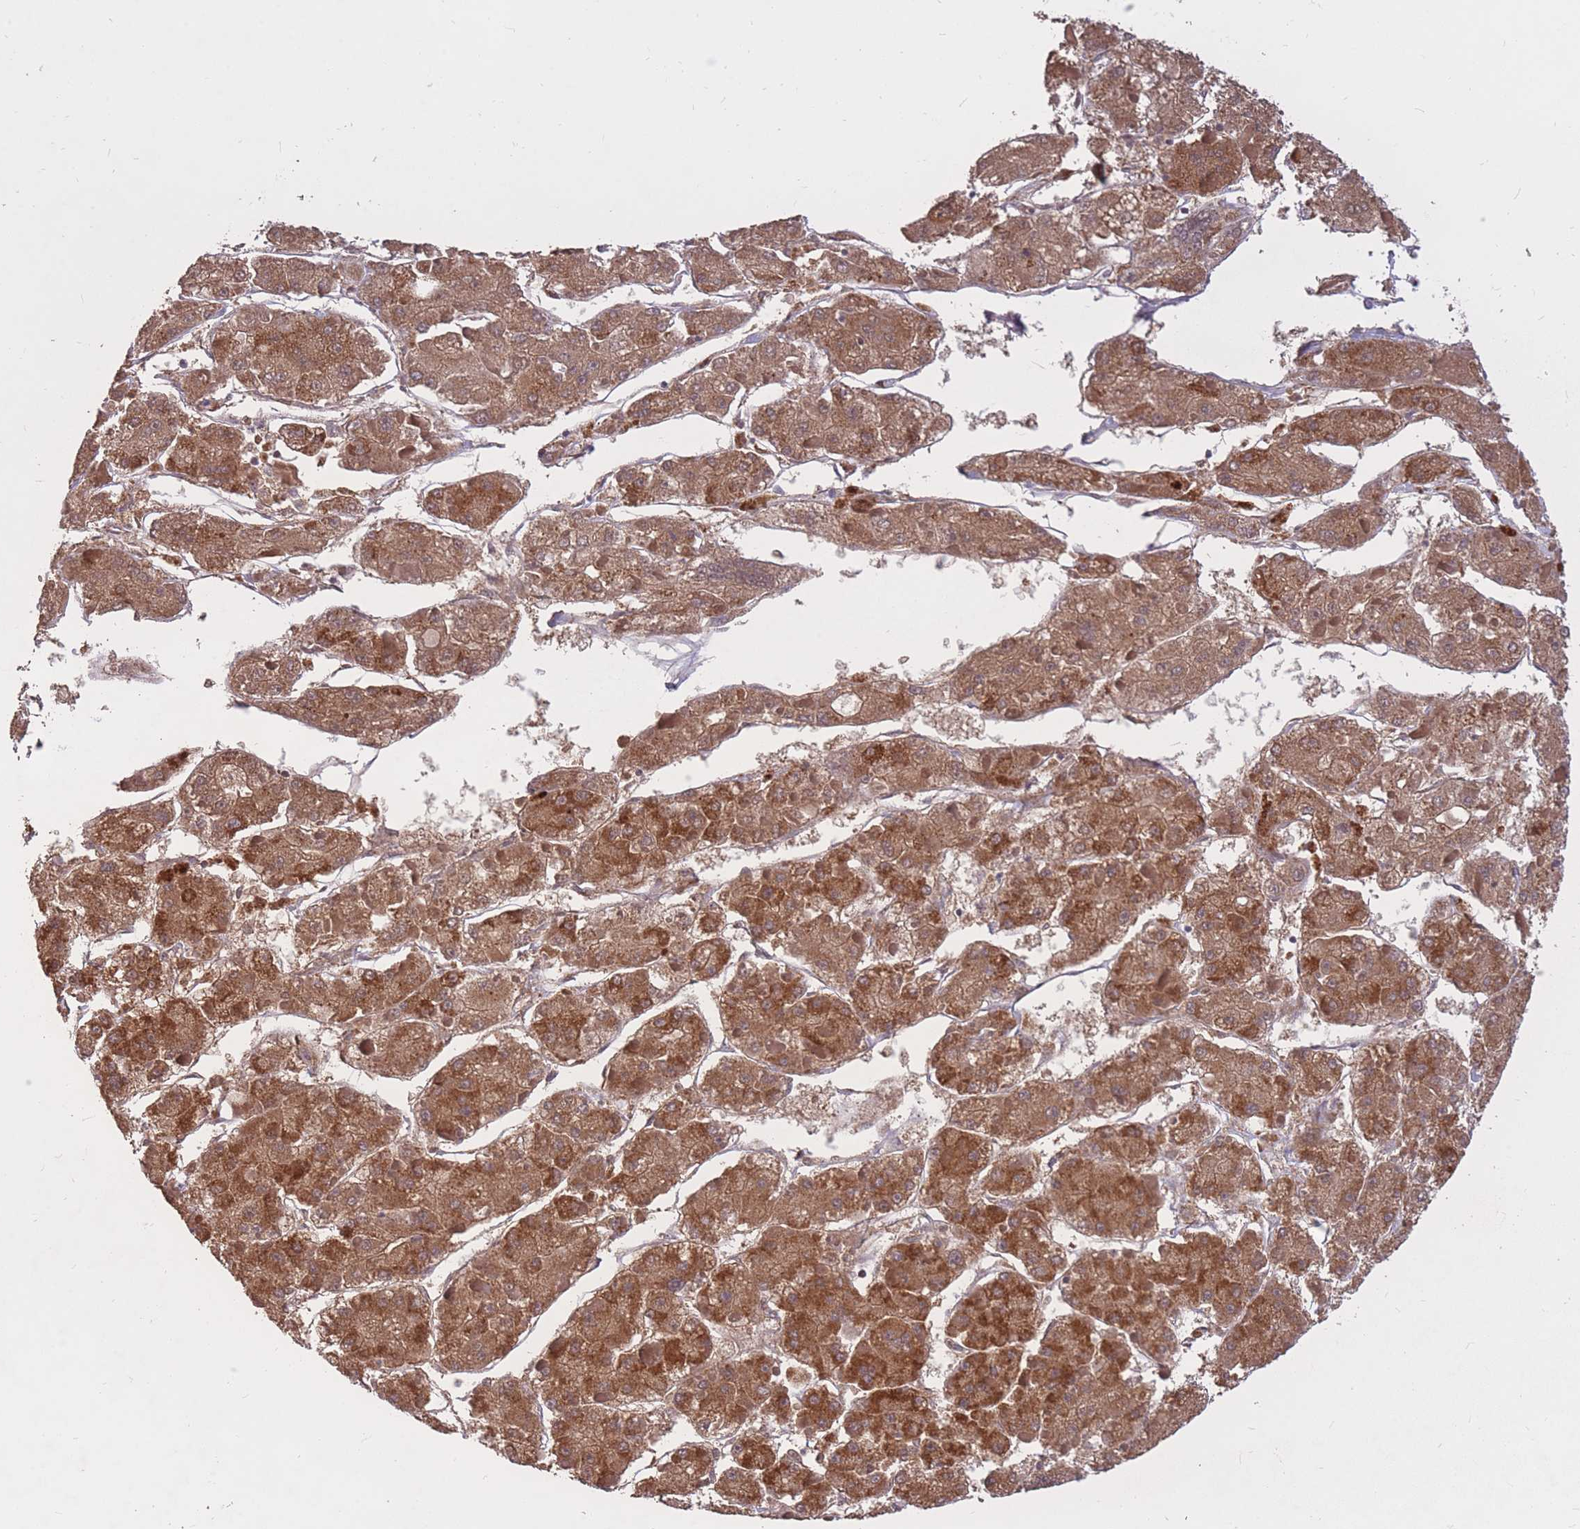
{"staining": {"intensity": "moderate", "quantity": ">75%", "location": "cytoplasmic/membranous"}, "tissue": "liver cancer", "cell_type": "Tumor cells", "image_type": "cancer", "snomed": [{"axis": "morphology", "description": "Carcinoma, Hepatocellular, NOS"}, {"axis": "topography", "description": "Liver"}], "caption": "Protein staining by IHC displays moderate cytoplasmic/membranous positivity in about >75% of tumor cells in liver cancer (hepatocellular carcinoma). Ihc stains the protein in brown and the nuclei are stained blue.", "gene": "IGF2BP2", "patient": {"sex": "female", "age": 73}}